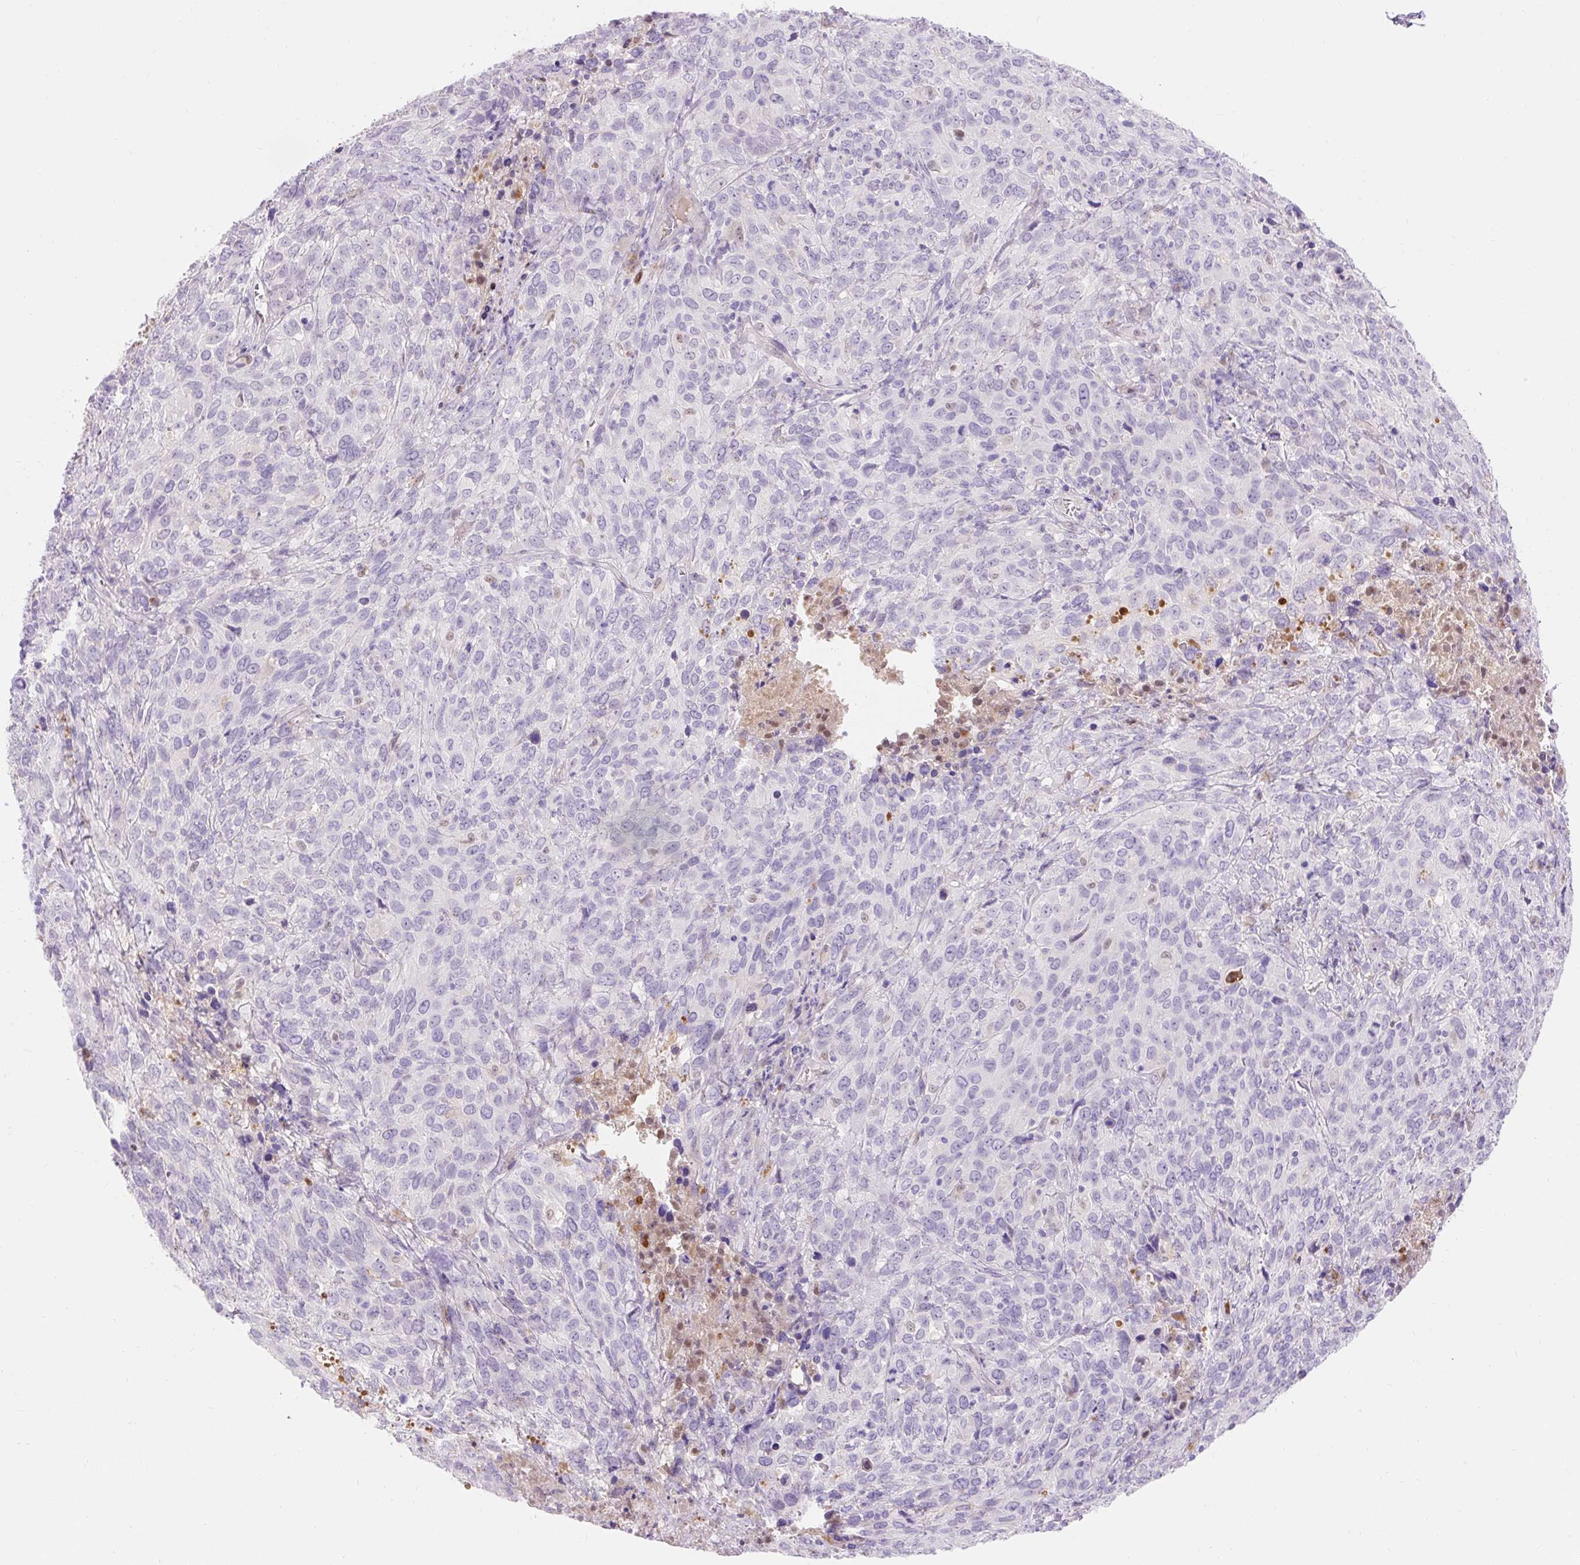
{"staining": {"intensity": "negative", "quantity": "none", "location": "none"}, "tissue": "cervical cancer", "cell_type": "Tumor cells", "image_type": "cancer", "snomed": [{"axis": "morphology", "description": "Squamous cell carcinoma, NOS"}, {"axis": "topography", "description": "Cervix"}], "caption": "An image of human cervical cancer is negative for staining in tumor cells.", "gene": "TMEM150C", "patient": {"sex": "female", "age": 51}}